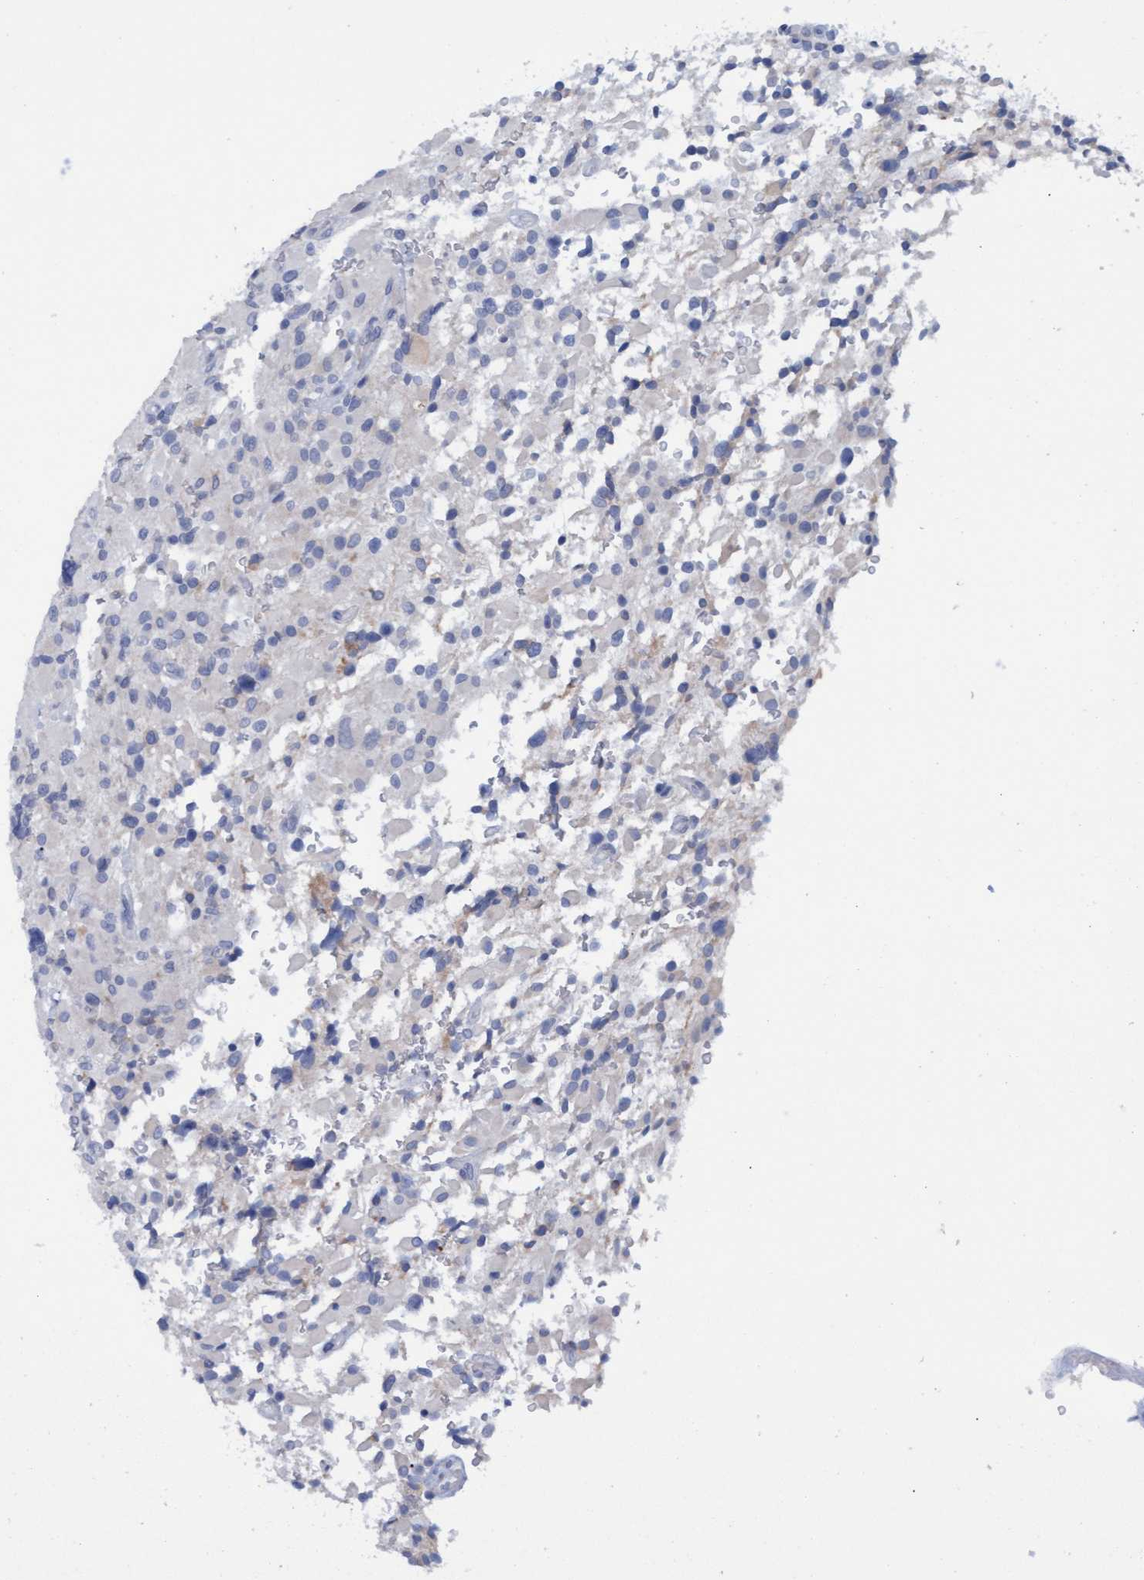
{"staining": {"intensity": "negative", "quantity": "none", "location": "none"}, "tissue": "glioma", "cell_type": "Tumor cells", "image_type": "cancer", "snomed": [{"axis": "morphology", "description": "Glioma, malignant, High grade"}, {"axis": "topography", "description": "Brain"}], "caption": "Protein analysis of glioma shows no significant positivity in tumor cells. Brightfield microscopy of IHC stained with DAB (3,3'-diaminobenzidine) (brown) and hematoxylin (blue), captured at high magnification.", "gene": "SSTR3", "patient": {"sex": "male", "age": 71}}